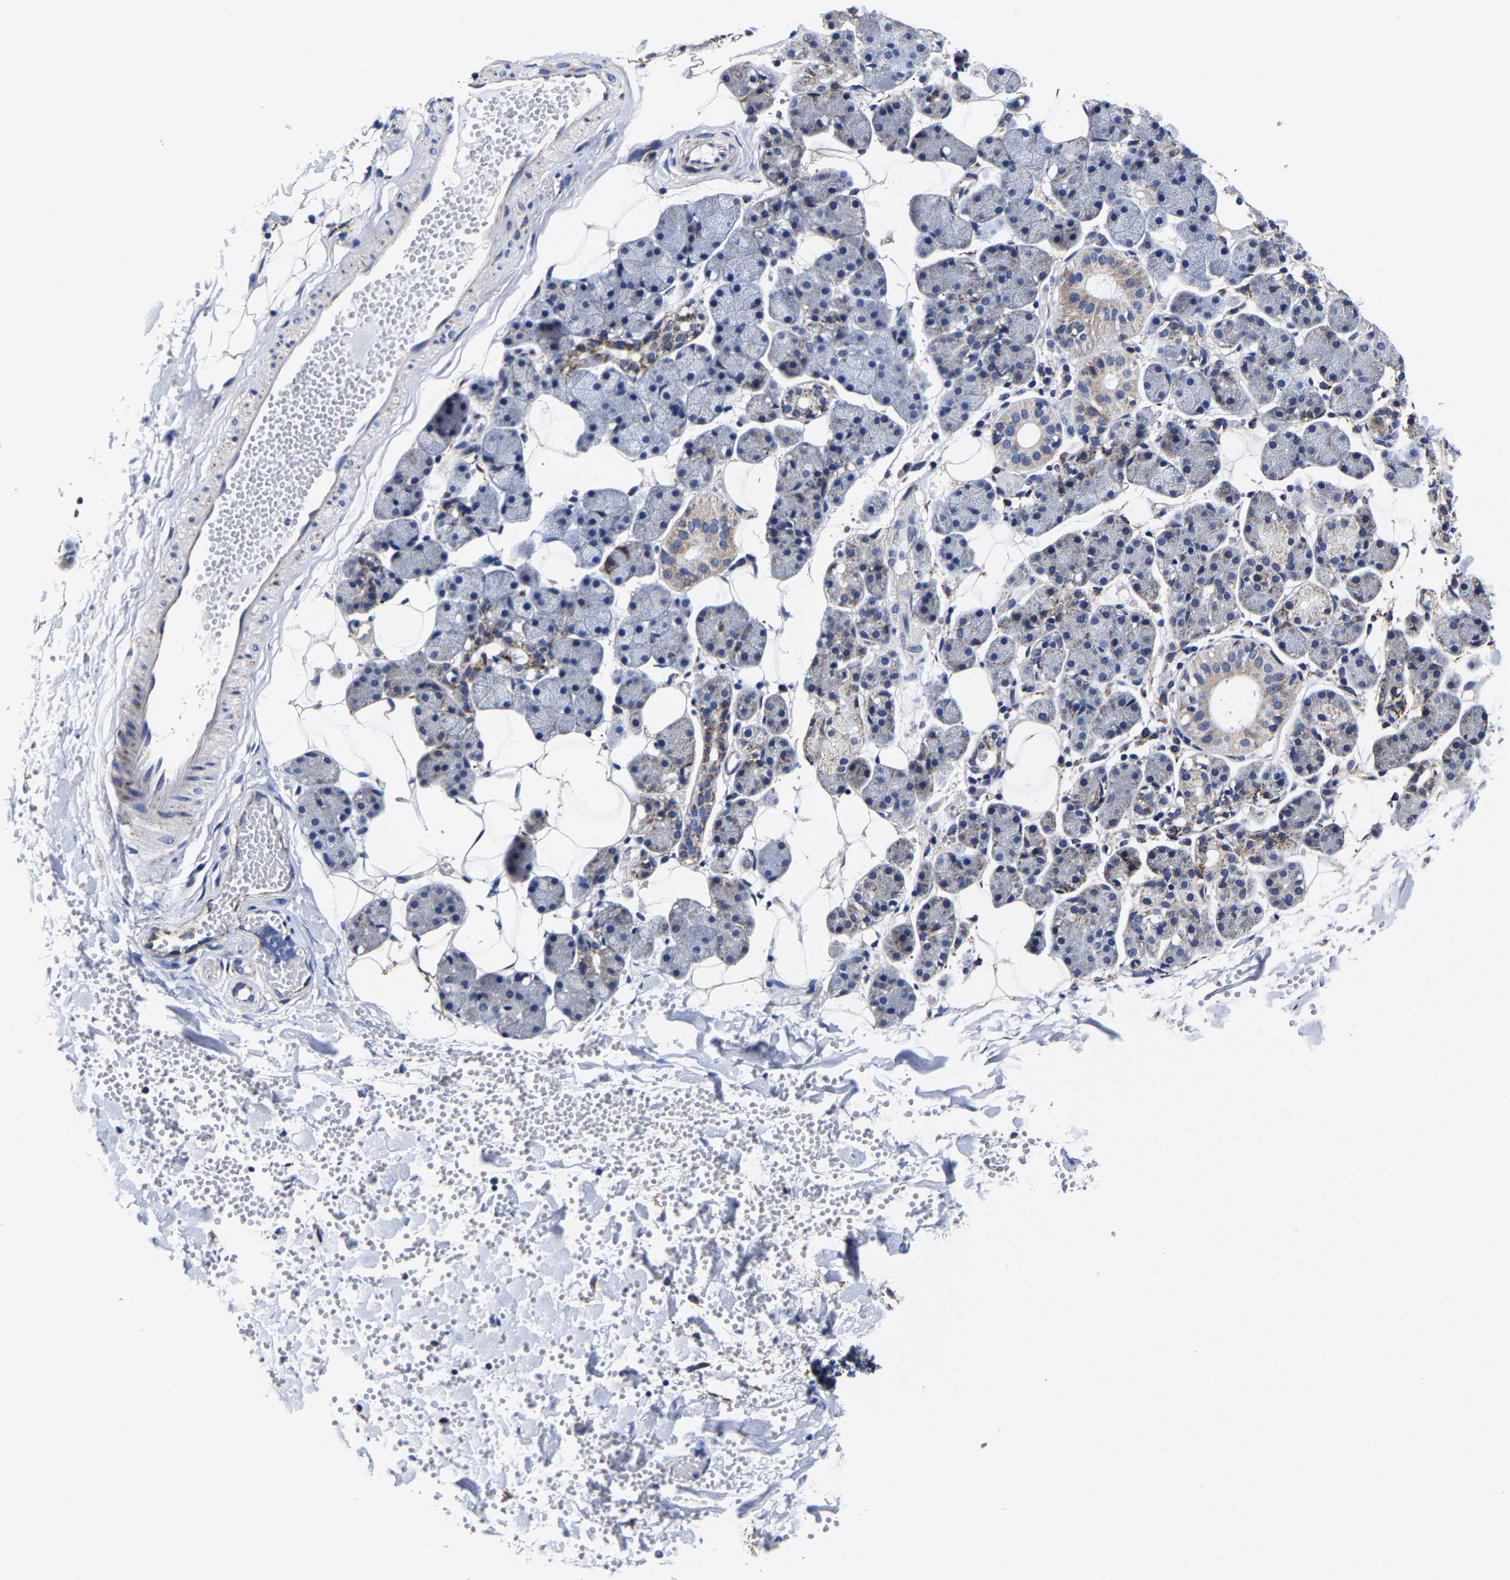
{"staining": {"intensity": "moderate", "quantity": "<25%", "location": "cytoplasmic/membranous"}, "tissue": "salivary gland", "cell_type": "Glandular cells", "image_type": "normal", "snomed": [{"axis": "morphology", "description": "Normal tissue, NOS"}, {"axis": "topography", "description": "Salivary gland"}], "caption": "Immunohistochemical staining of unremarkable salivary gland exhibits <25% levels of moderate cytoplasmic/membranous protein positivity in about <25% of glandular cells. Using DAB (3,3'-diaminobenzidine) (brown) and hematoxylin (blue) stains, captured at high magnification using brightfield microscopy.", "gene": "AASS", "patient": {"sex": "female", "age": 33}}